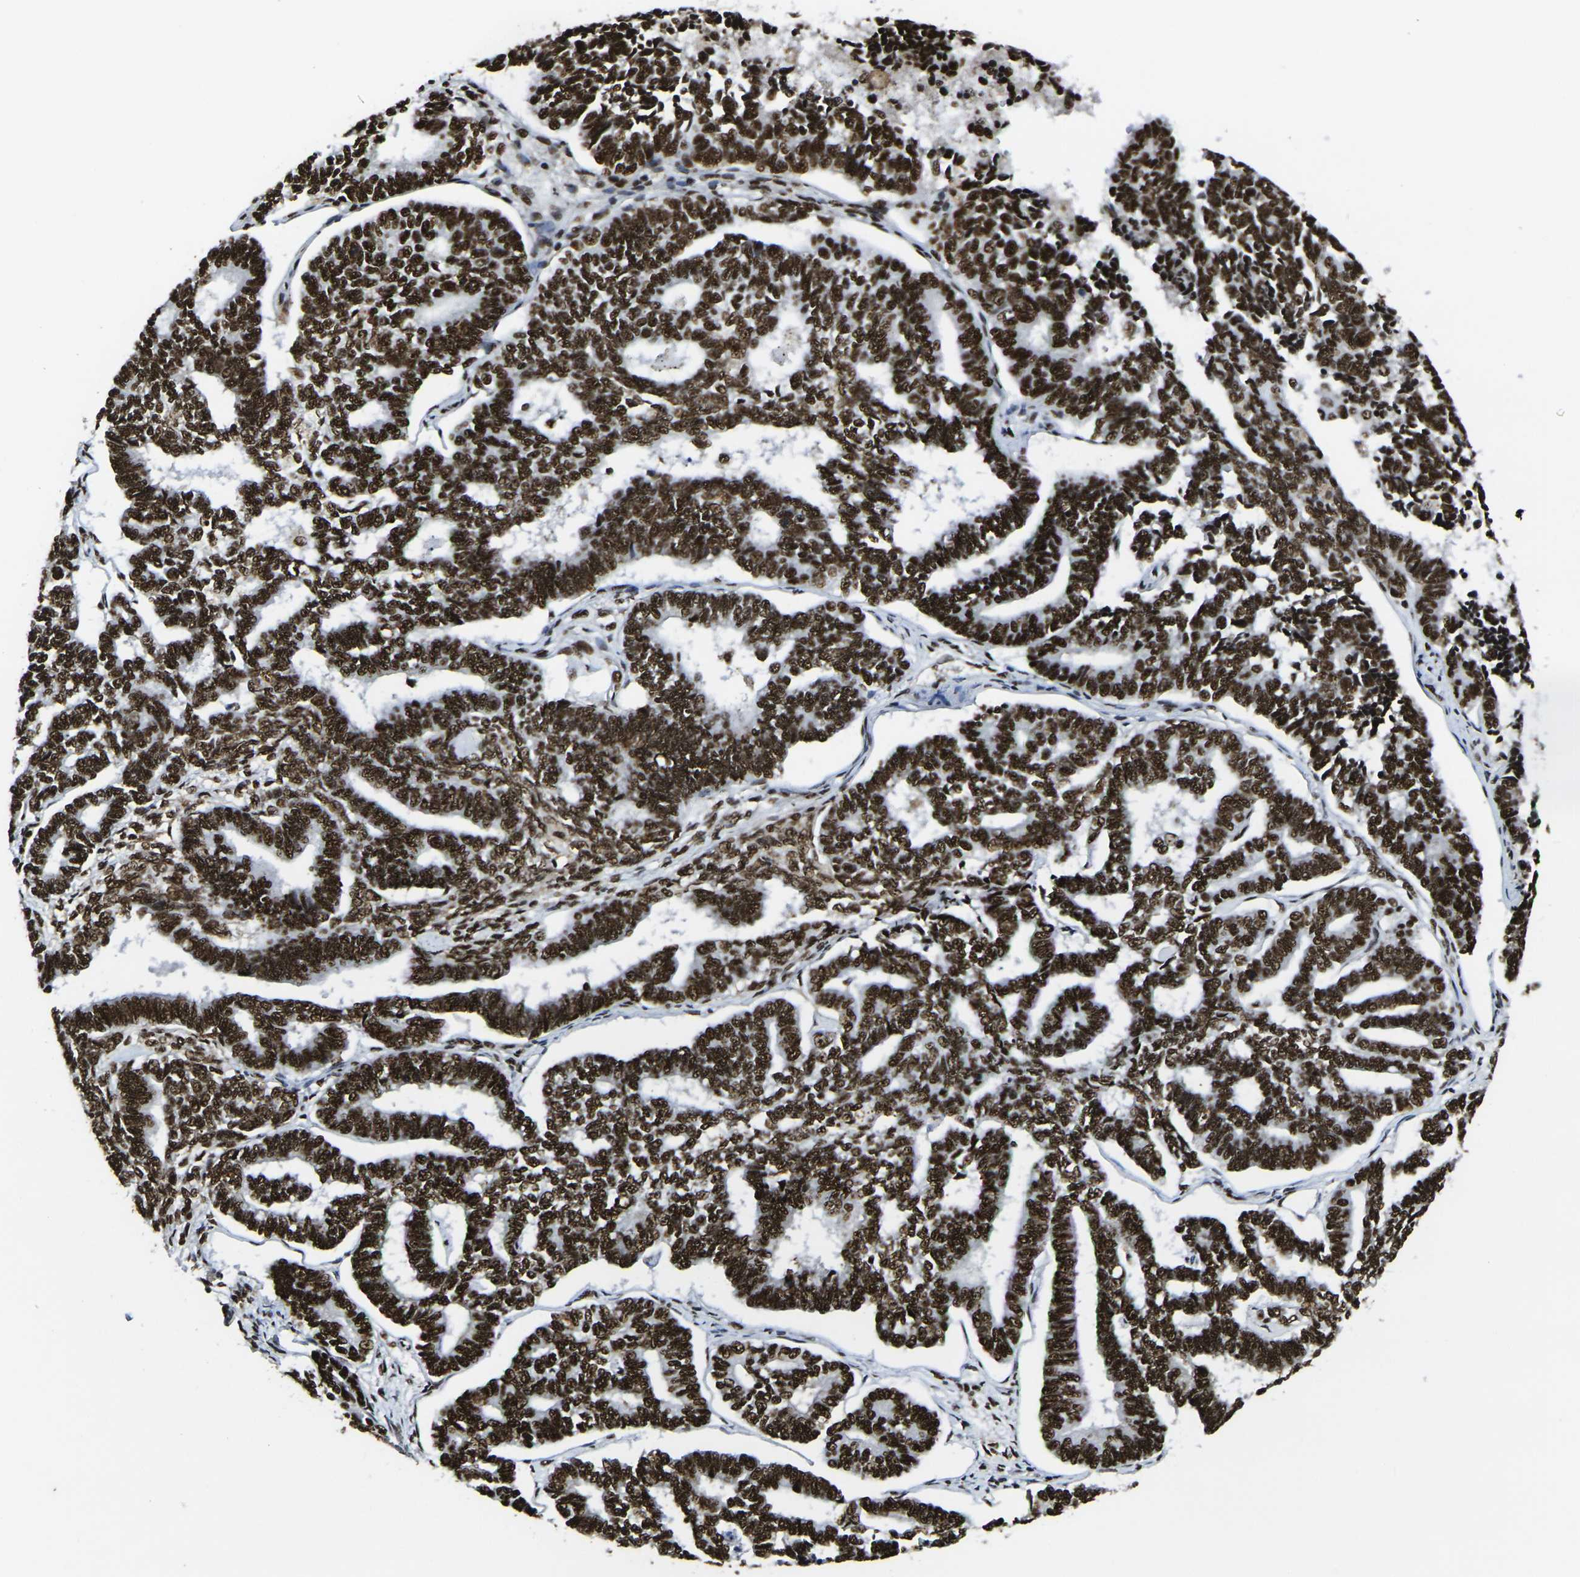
{"staining": {"intensity": "strong", "quantity": ">75%", "location": "nuclear"}, "tissue": "endometrial cancer", "cell_type": "Tumor cells", "image_type": "cancer", "snomed": [{"axis": "morphology", "description": "Adenocarcinoma, NOS"}, {"axis": "topography", "description": "Endometrium"}], "caption": "Immunohistochemistry (DAB (3,3'-diaminobenzidine)) staining of human endometrial adenocarcinoma reveals strong nuclear protein staining in about >75% of tumor cells. (DAB IHC with brightfield microscopy, high magnification).", "gene": "SMARCC1", "patient": {"sex": "female", "age": 70}}